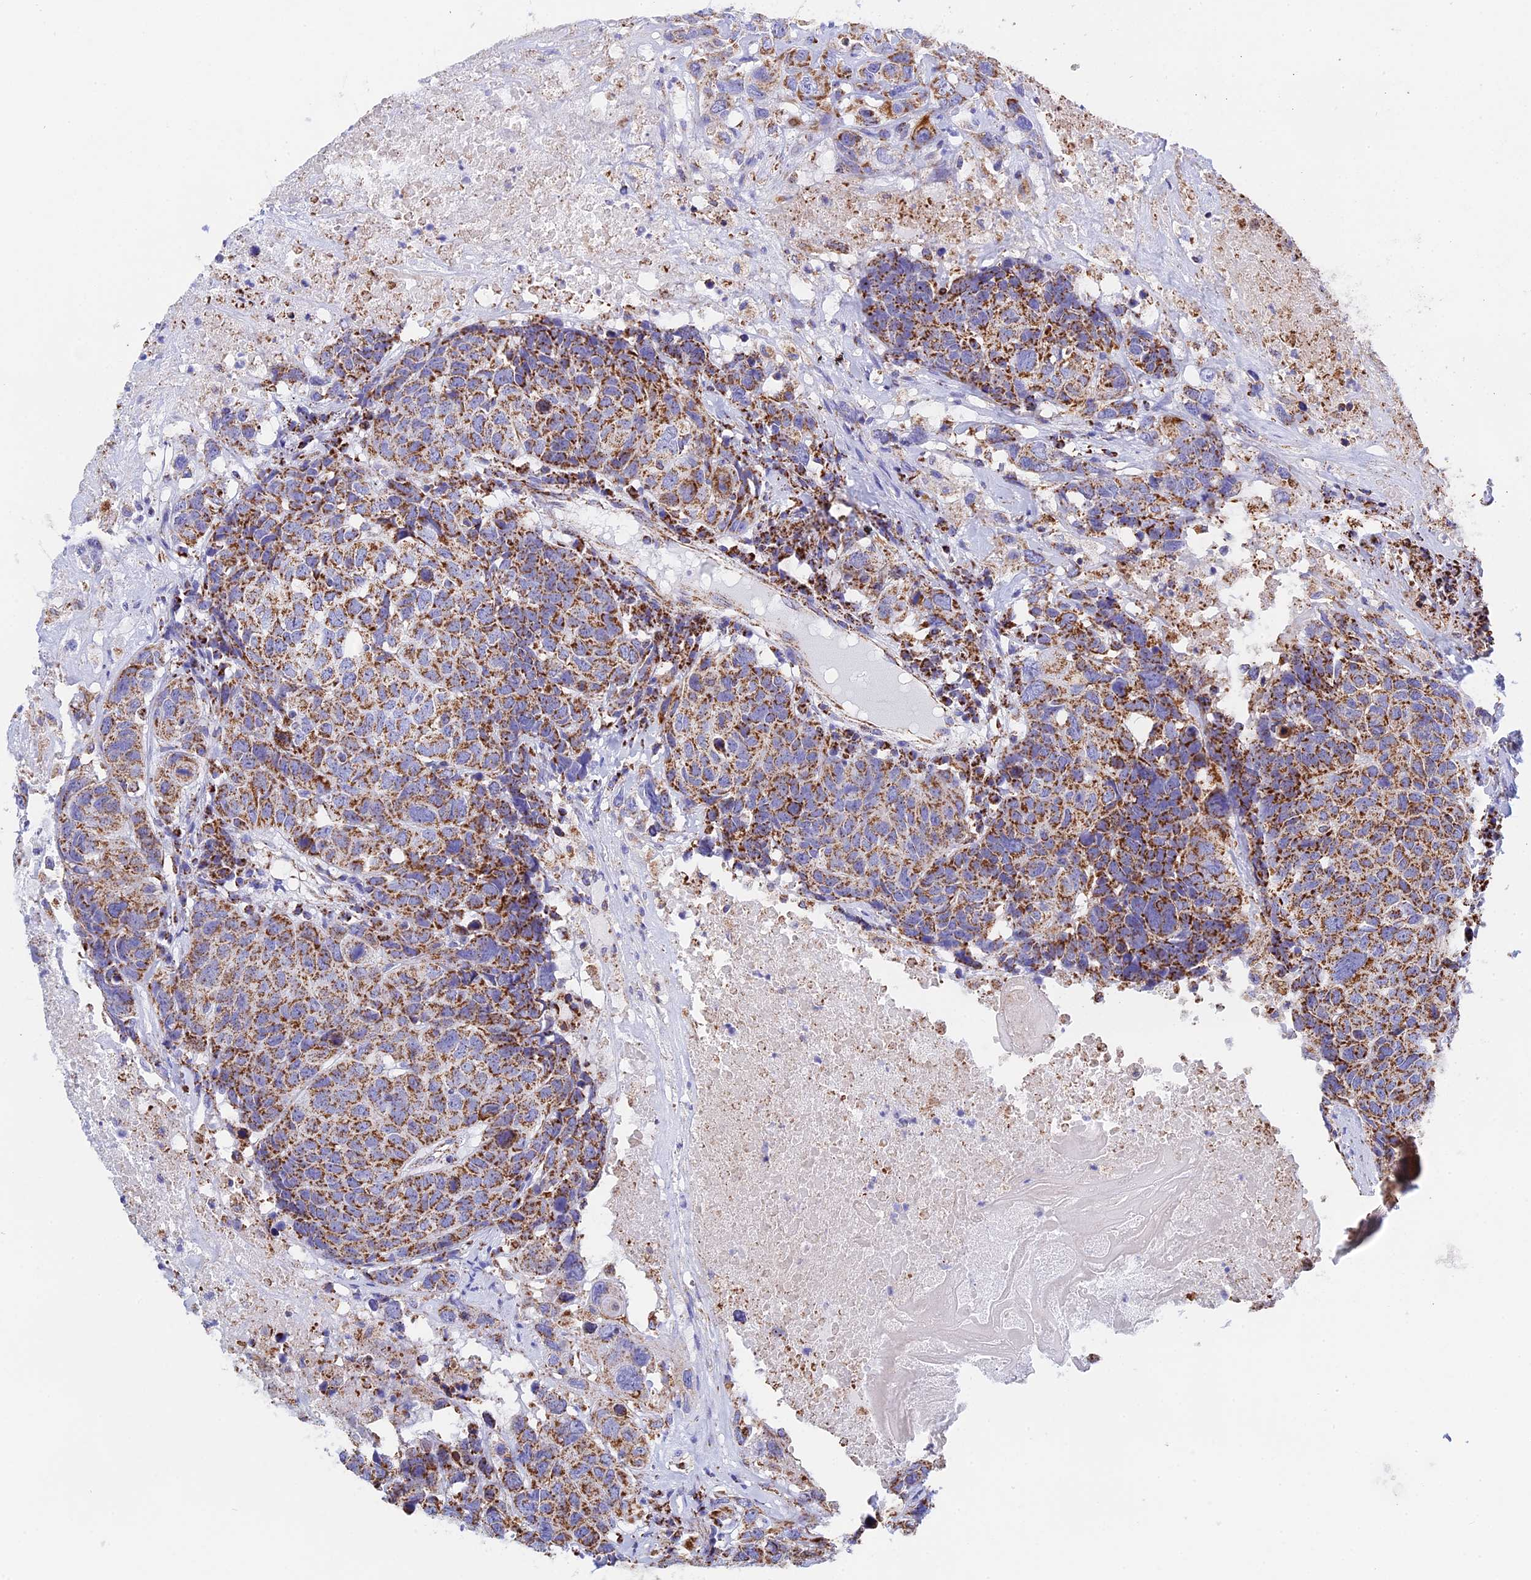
{"staining": {"intensity": "moderate", "quantity": ">75%", "location": "cytoplasmic/membranous"}, "tissue": "head and neck cancer", "cell_type": "Tumor cells", "image_type": "cancer", "snomed": [{"axis": "morphology", "description": "Squamous cell carcinoma, NOS"}, {"axis": "topography", "description": "Head-Neck"}], "caption": "The photomicrograph shows immunohistochemical staining of head and neck cancer (squamous cell carcinoma). There is moderate cytoplasmic/membranous positivity is present in about >75% of tumor cells. The staining was performed using DAB, with brown indicating positive protein expression. Nuclei are stained blue with hematoxylin.", "gene": "NDUFA5", "patient": {"sex": "male", "age": 66}}